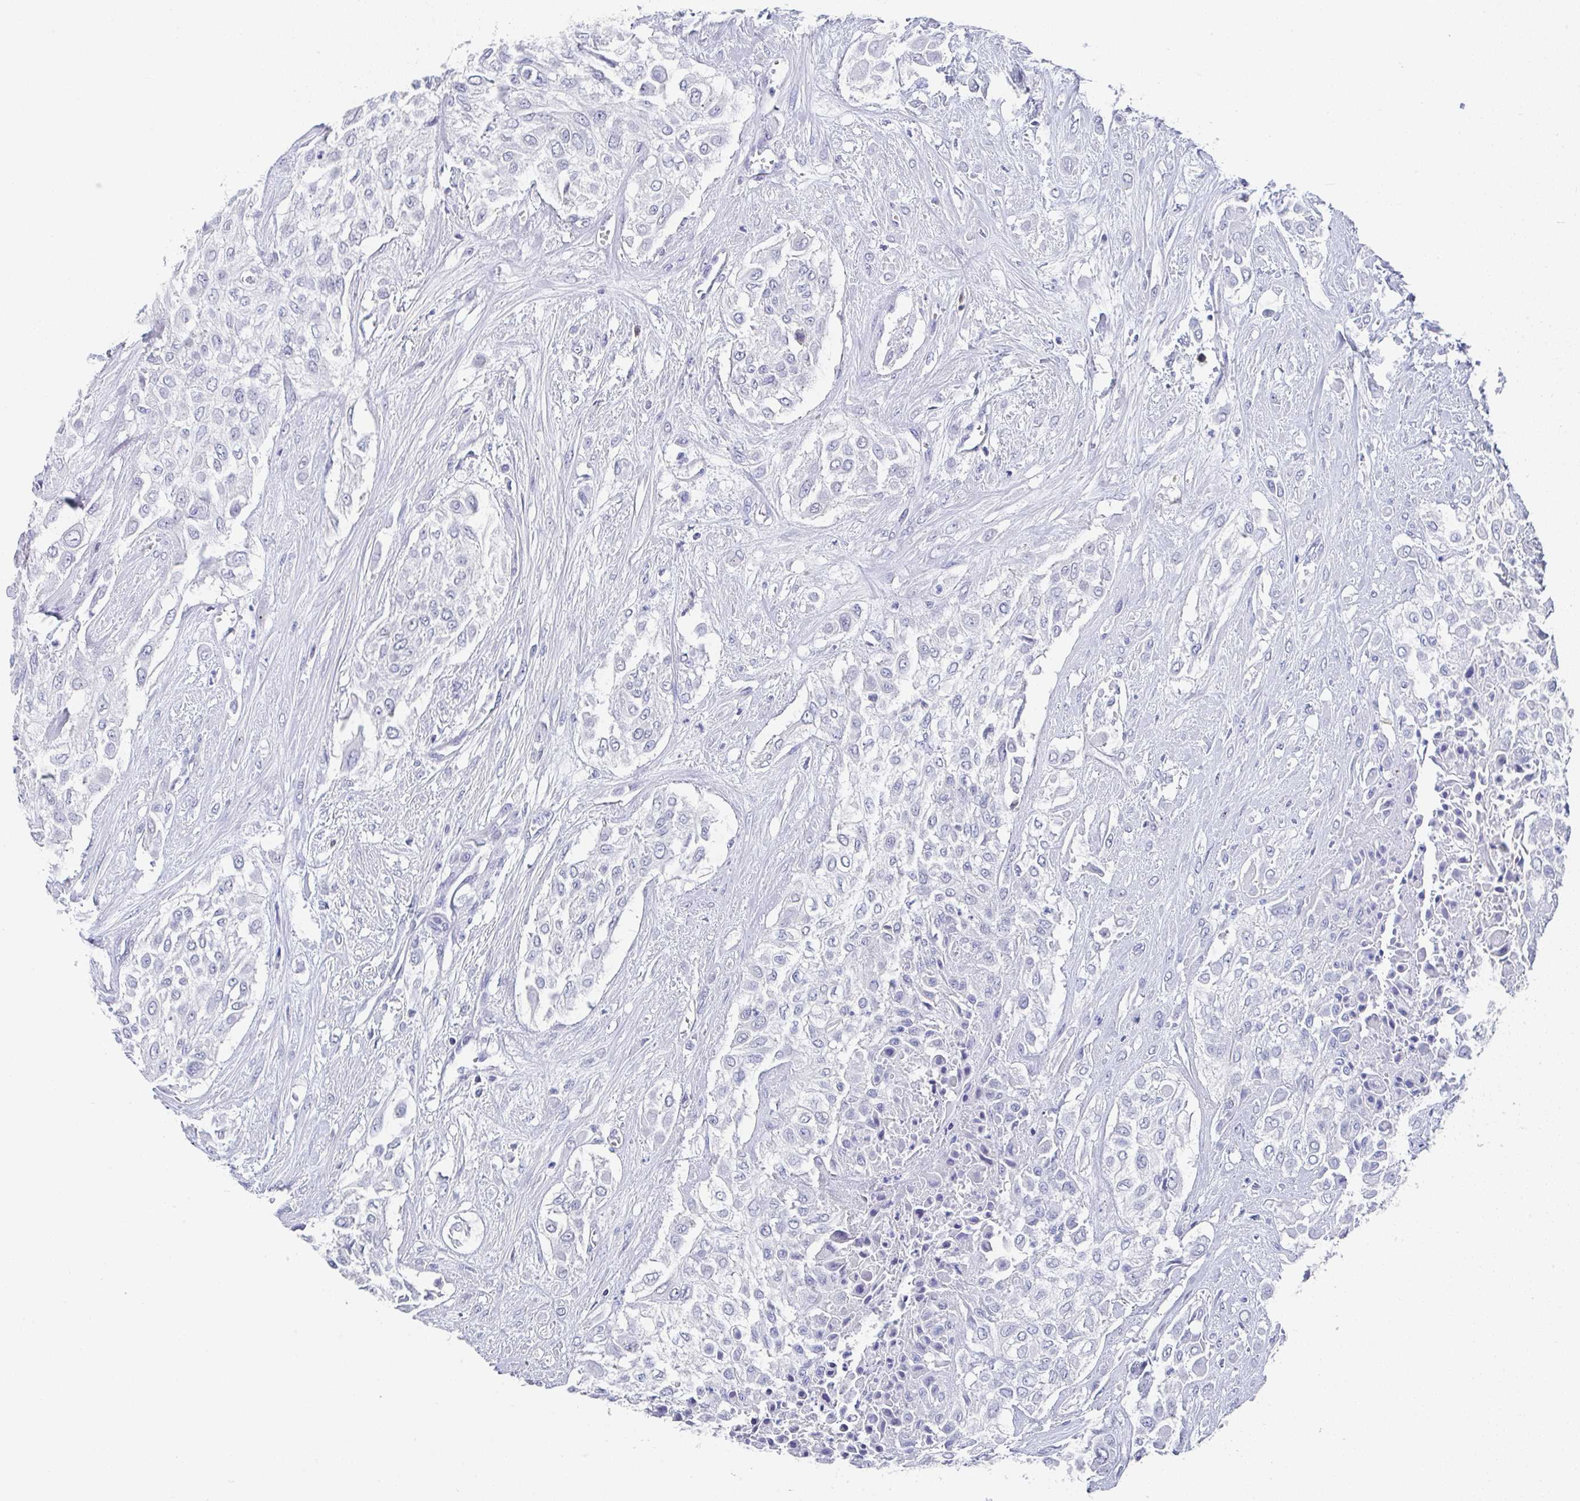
{"staining": {"intensity": "negative", "quantity": "none", "location": "none"}, "tissue": "urothelial cancer", "cell_type": "Tumor cells", "image_type": "cancer", "snomed": [{"axis": "morphology", "description": "Urothelial carcinoma, High grade"}, {"axis": "topography", "description": "Urinary bladder"}], "caption": "Human urothelial cancer stained for a protein using IHC displays no expression in tumor cells.", "gene": "TNFRSF8", "patient": {"sex": "male", "age": 57}}